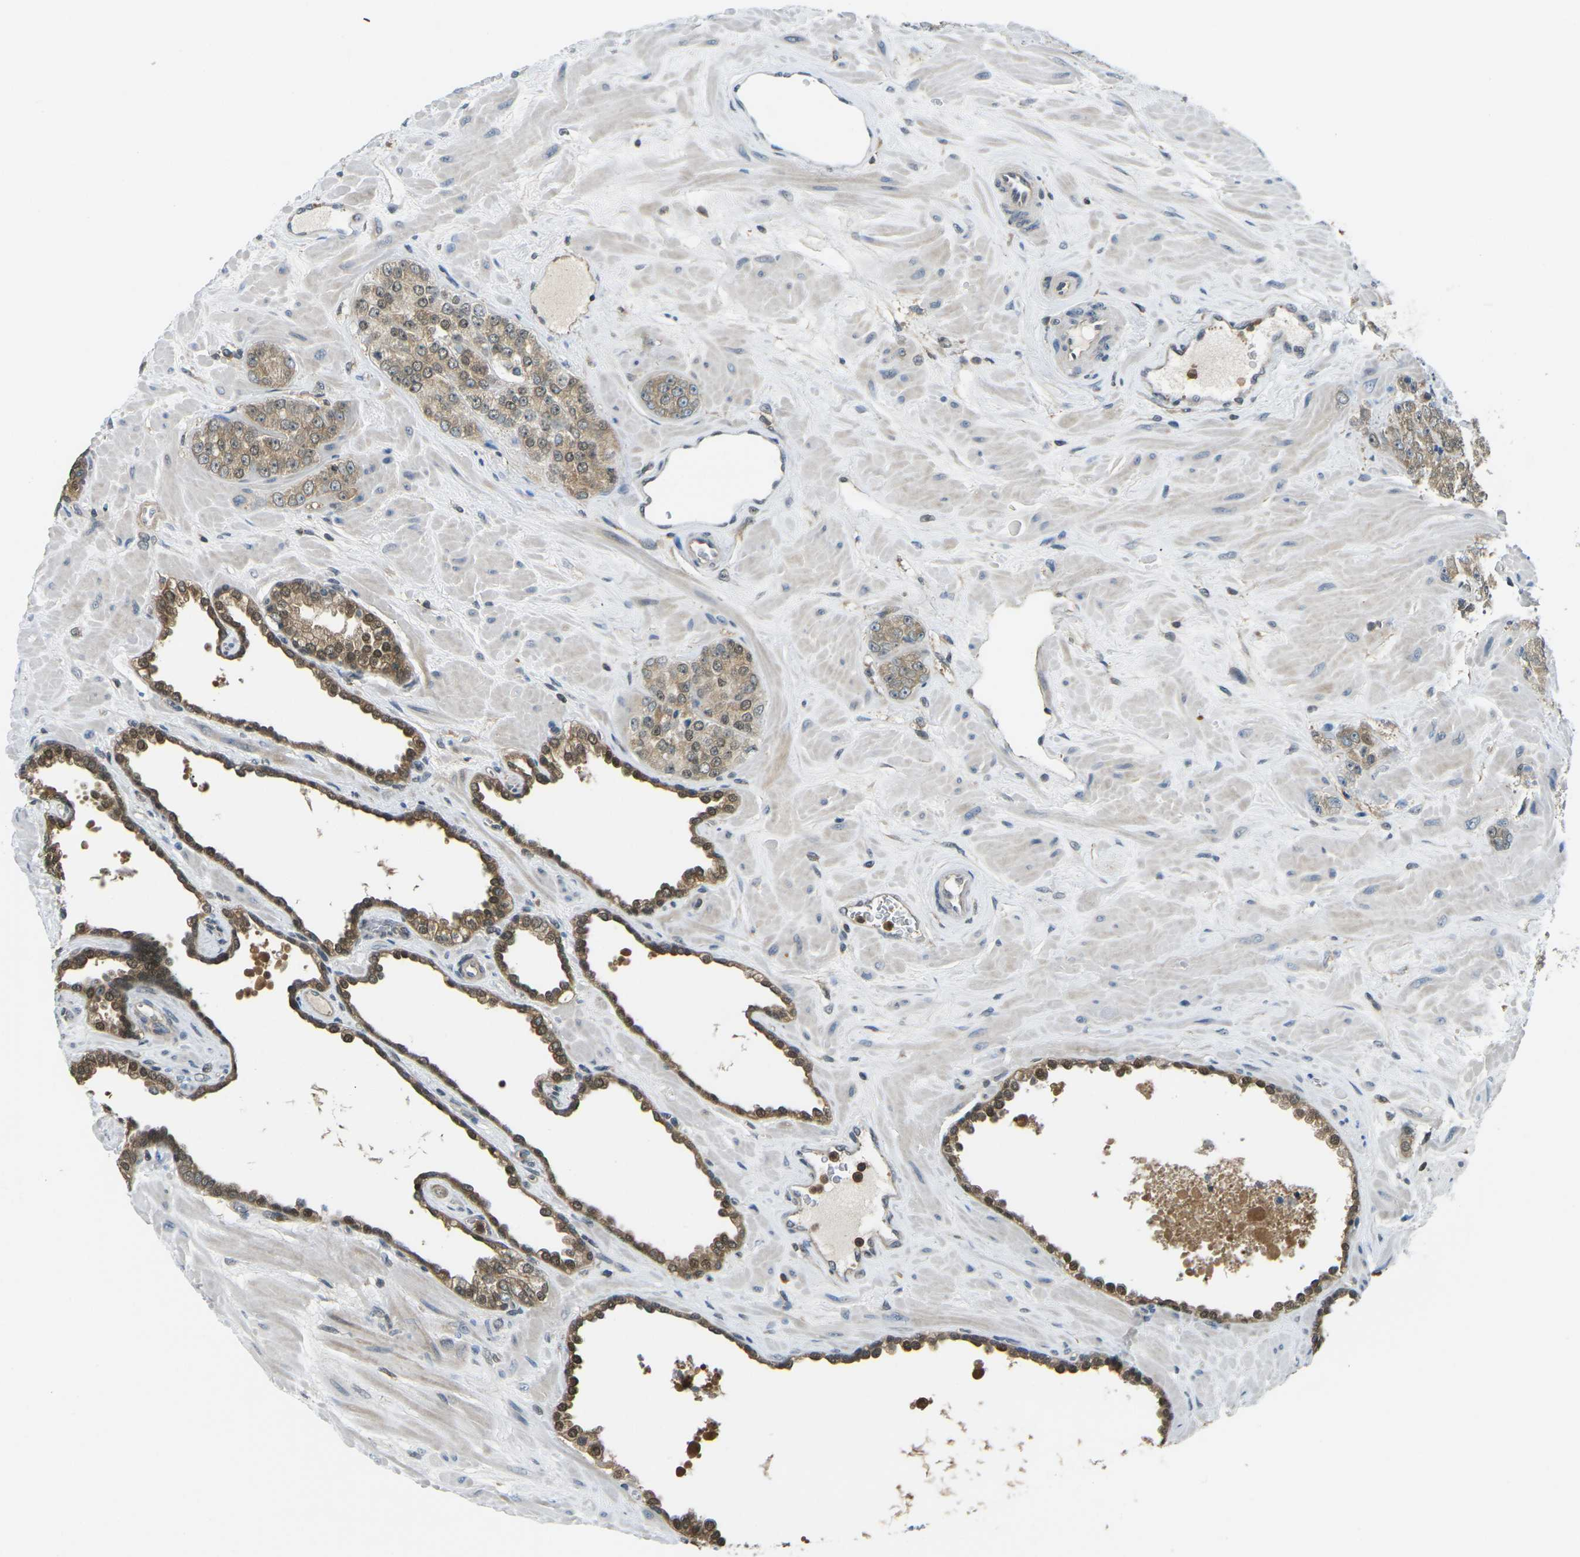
{"staining": {"intensity": "moderate", "quantity": ">75%", "location": "cytoplasmic/membranous"}, "tissue": "prostate cancer", "cell_type": "Tumor cells", "image_type": "cancer", "snomed": [{"axis": "morphology", "description": "Adenocarcinoma, High grade"}, {"axis": "topography", "description": "Prostate"}], "caption": "An immunohistochemistry image of tumor tissue is shown. Protein staining in brown labels moderate cytoplasmic/membranous positivity in prostate adenocarcinoma (high-grade) within tumor cells.", "gene": "PIEZO2", "patient": {"sex": "male", "age": 64}}